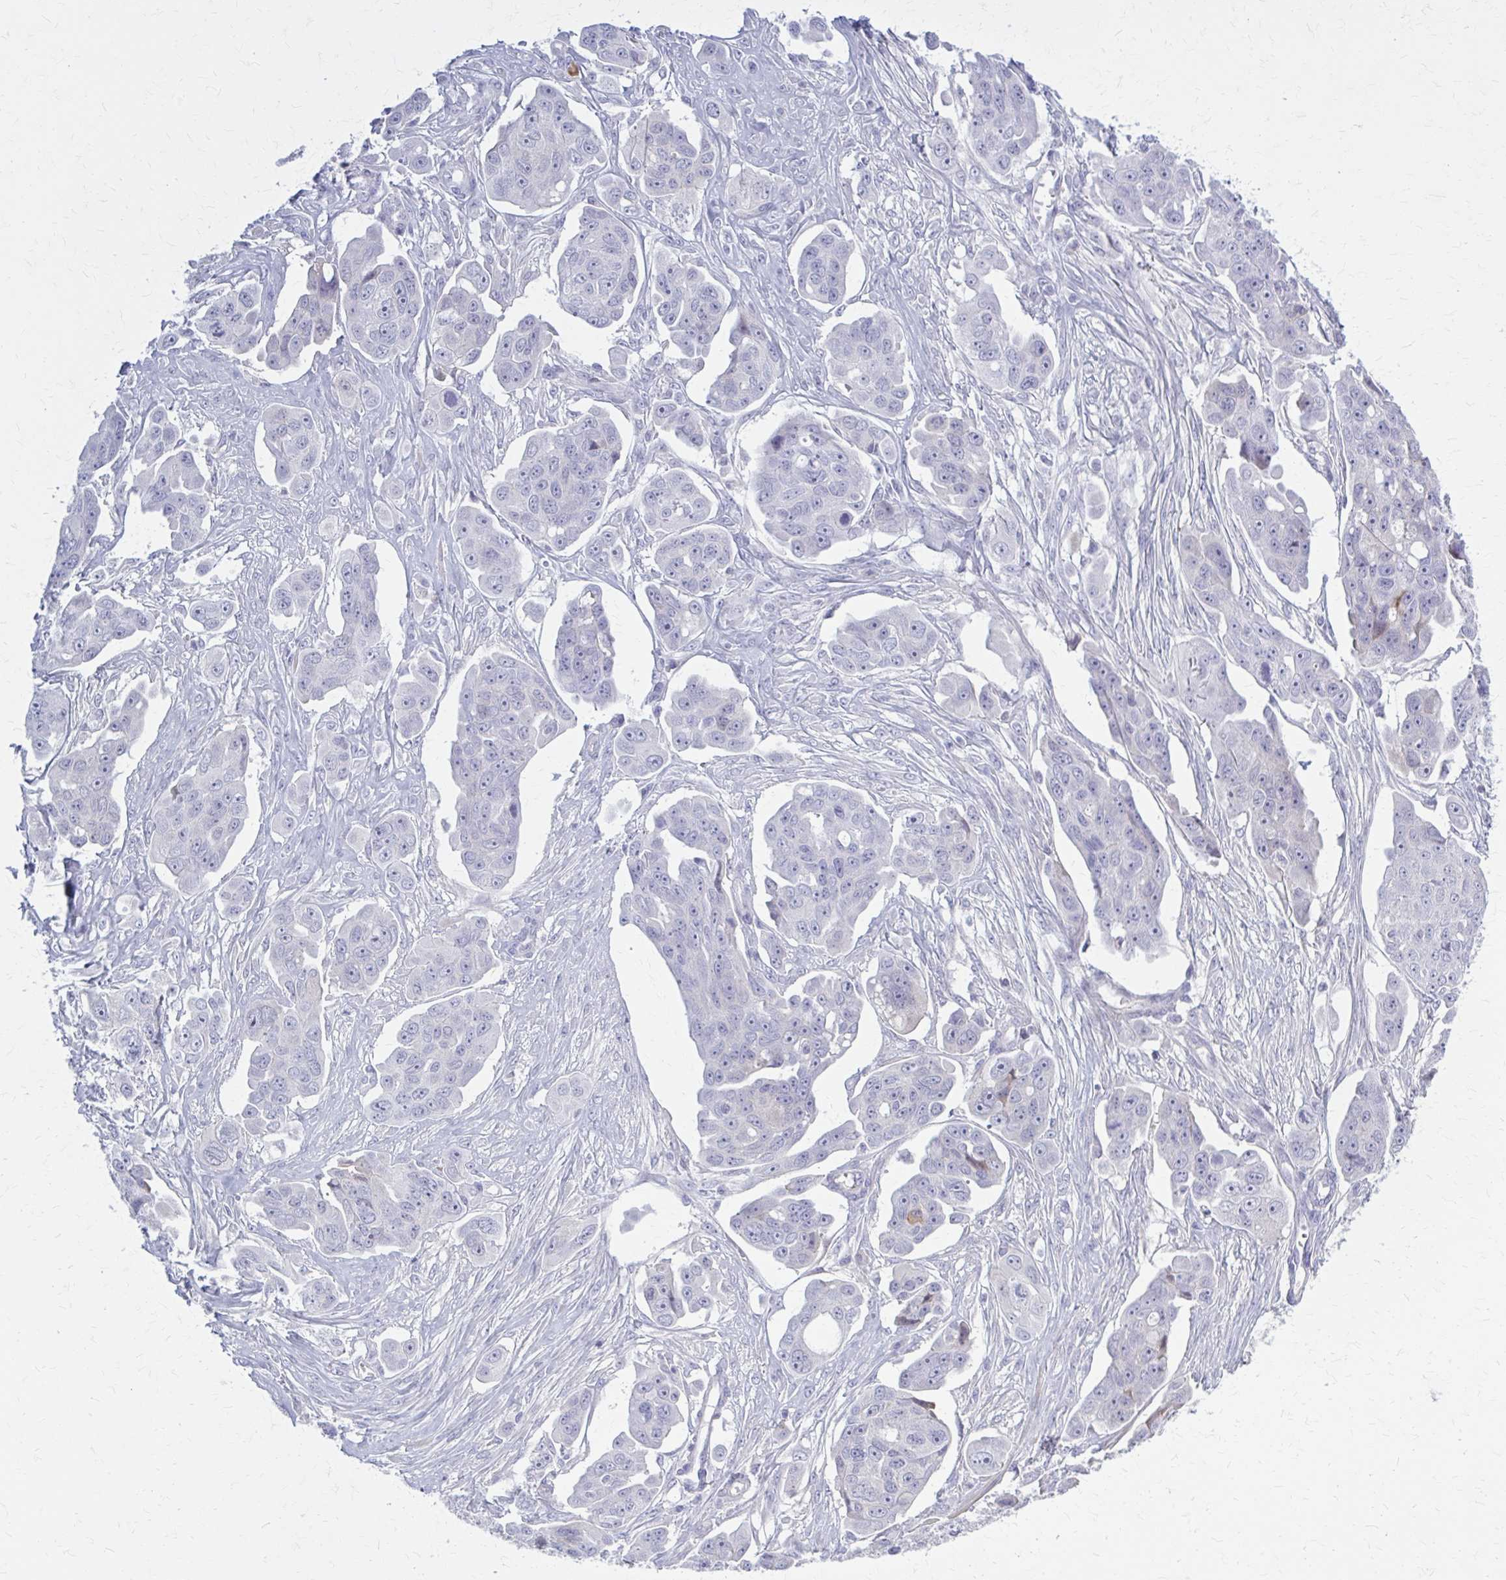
{"staining": {"intensity": "negative", "quantity": "none", "location": "none"}, "tissue": "ovarian cancer", "cell_type": "Tumor cells", "image_type": "cancer", "snomed": [{"axis": "morphology", "description": "Carcinoma, endometroid"}, {"axis": "topography", "description": "Ovary"}], "caption": "Tumor cells are negative for protein expression in human endometroid carcinoma (ovarian). (DAB IHC with hematoxylin counter stain).", "gene": "SERPIND1", "patient": {"sex": "female", "age": 70}}